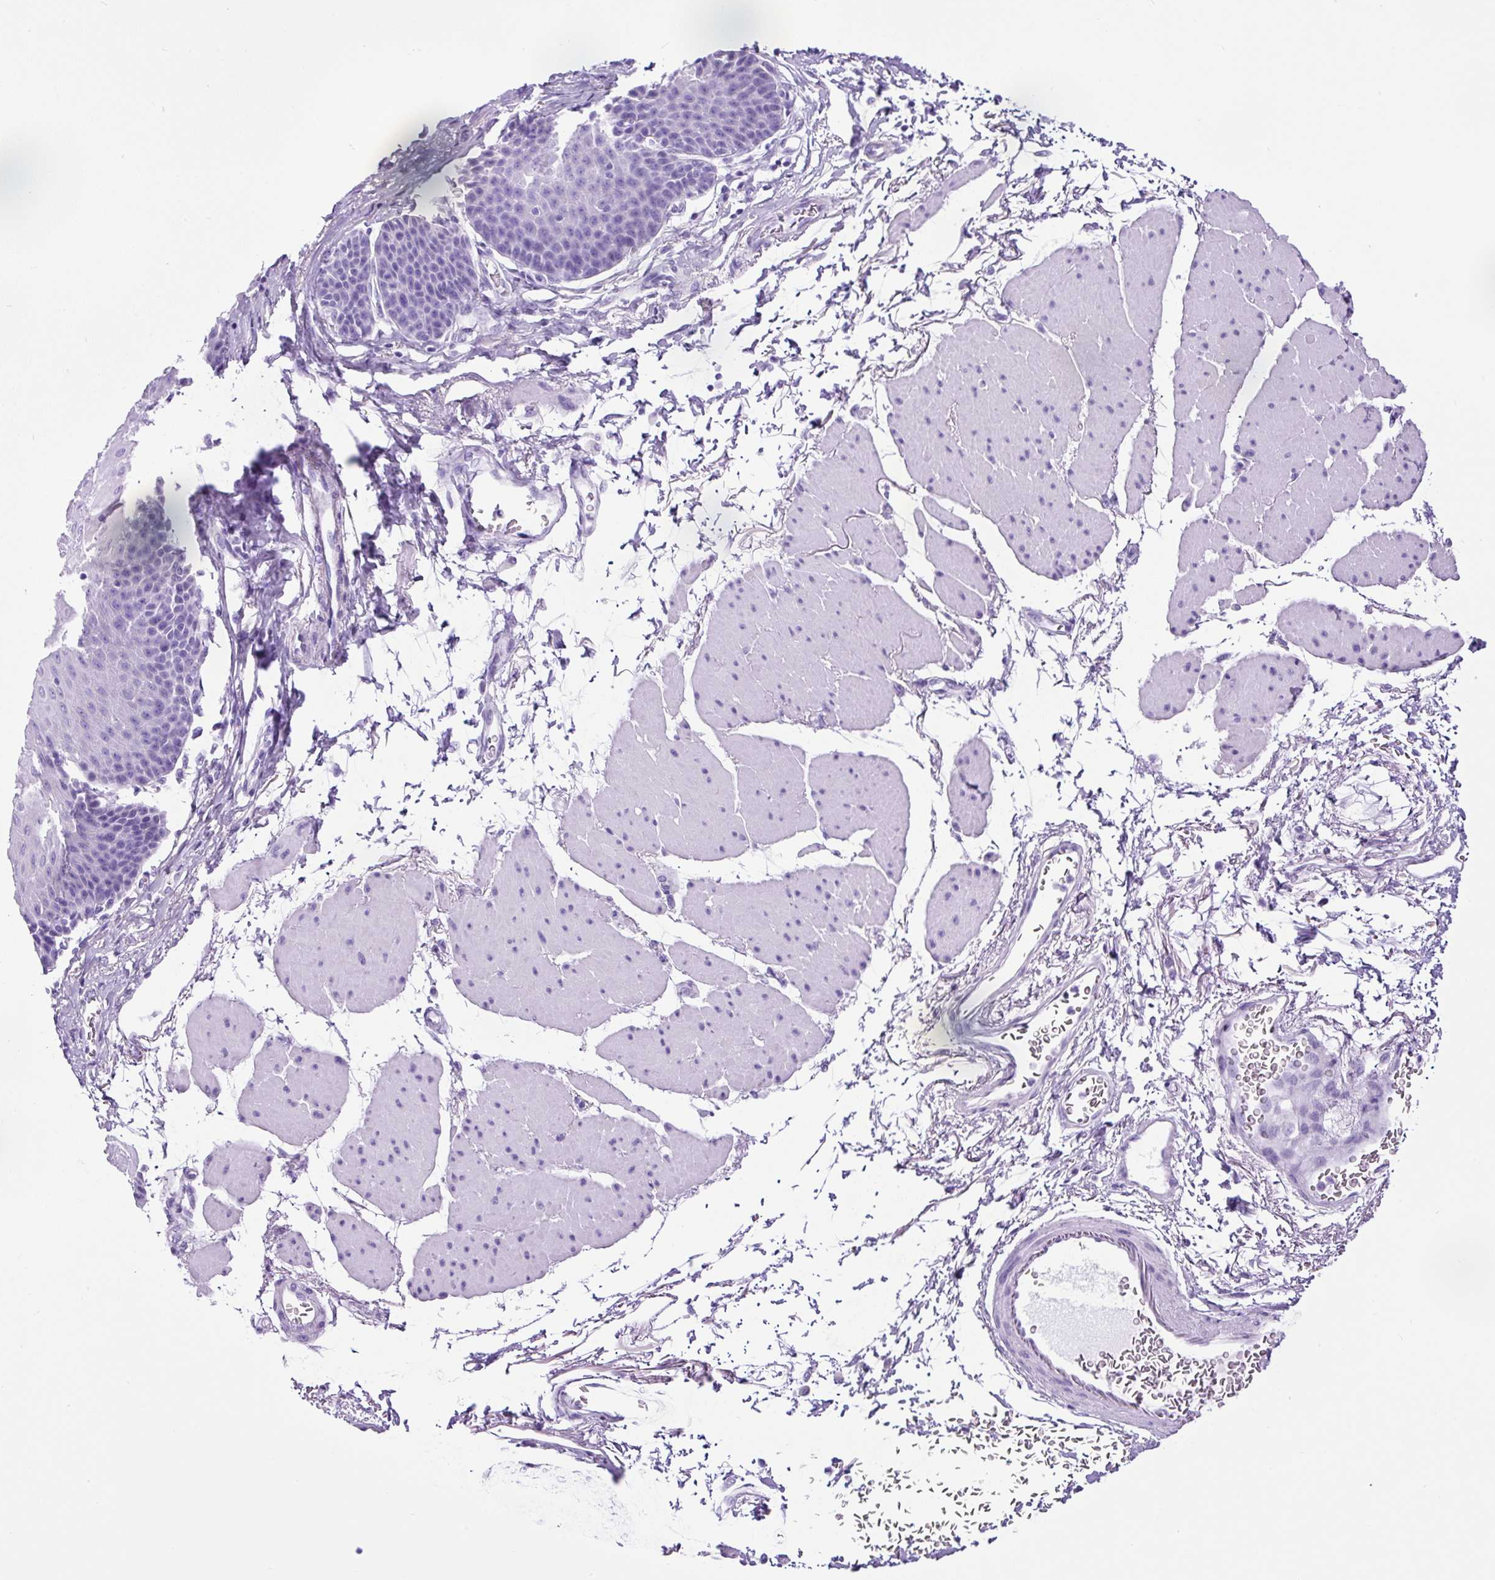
{"staining": {"intensity": "negative", "quantity": "none", "location": "none"}, "tissue": "esophagus", "cell_type": "Squamous epithelial cells", "image_type": "normal", "snomed": [{"axis": "morphology", "description": "Normal tissue, NOS"}, {"axis": "topography", "description": "Esophagus"}], "caption": "An immunohistochemistry photomicrograph of unremarkable esophagus is shown. There is no staining in squamous epithelial cells of esophagus.", "gene": "CEL", "patient": {"sex": "female", "age": 81}}